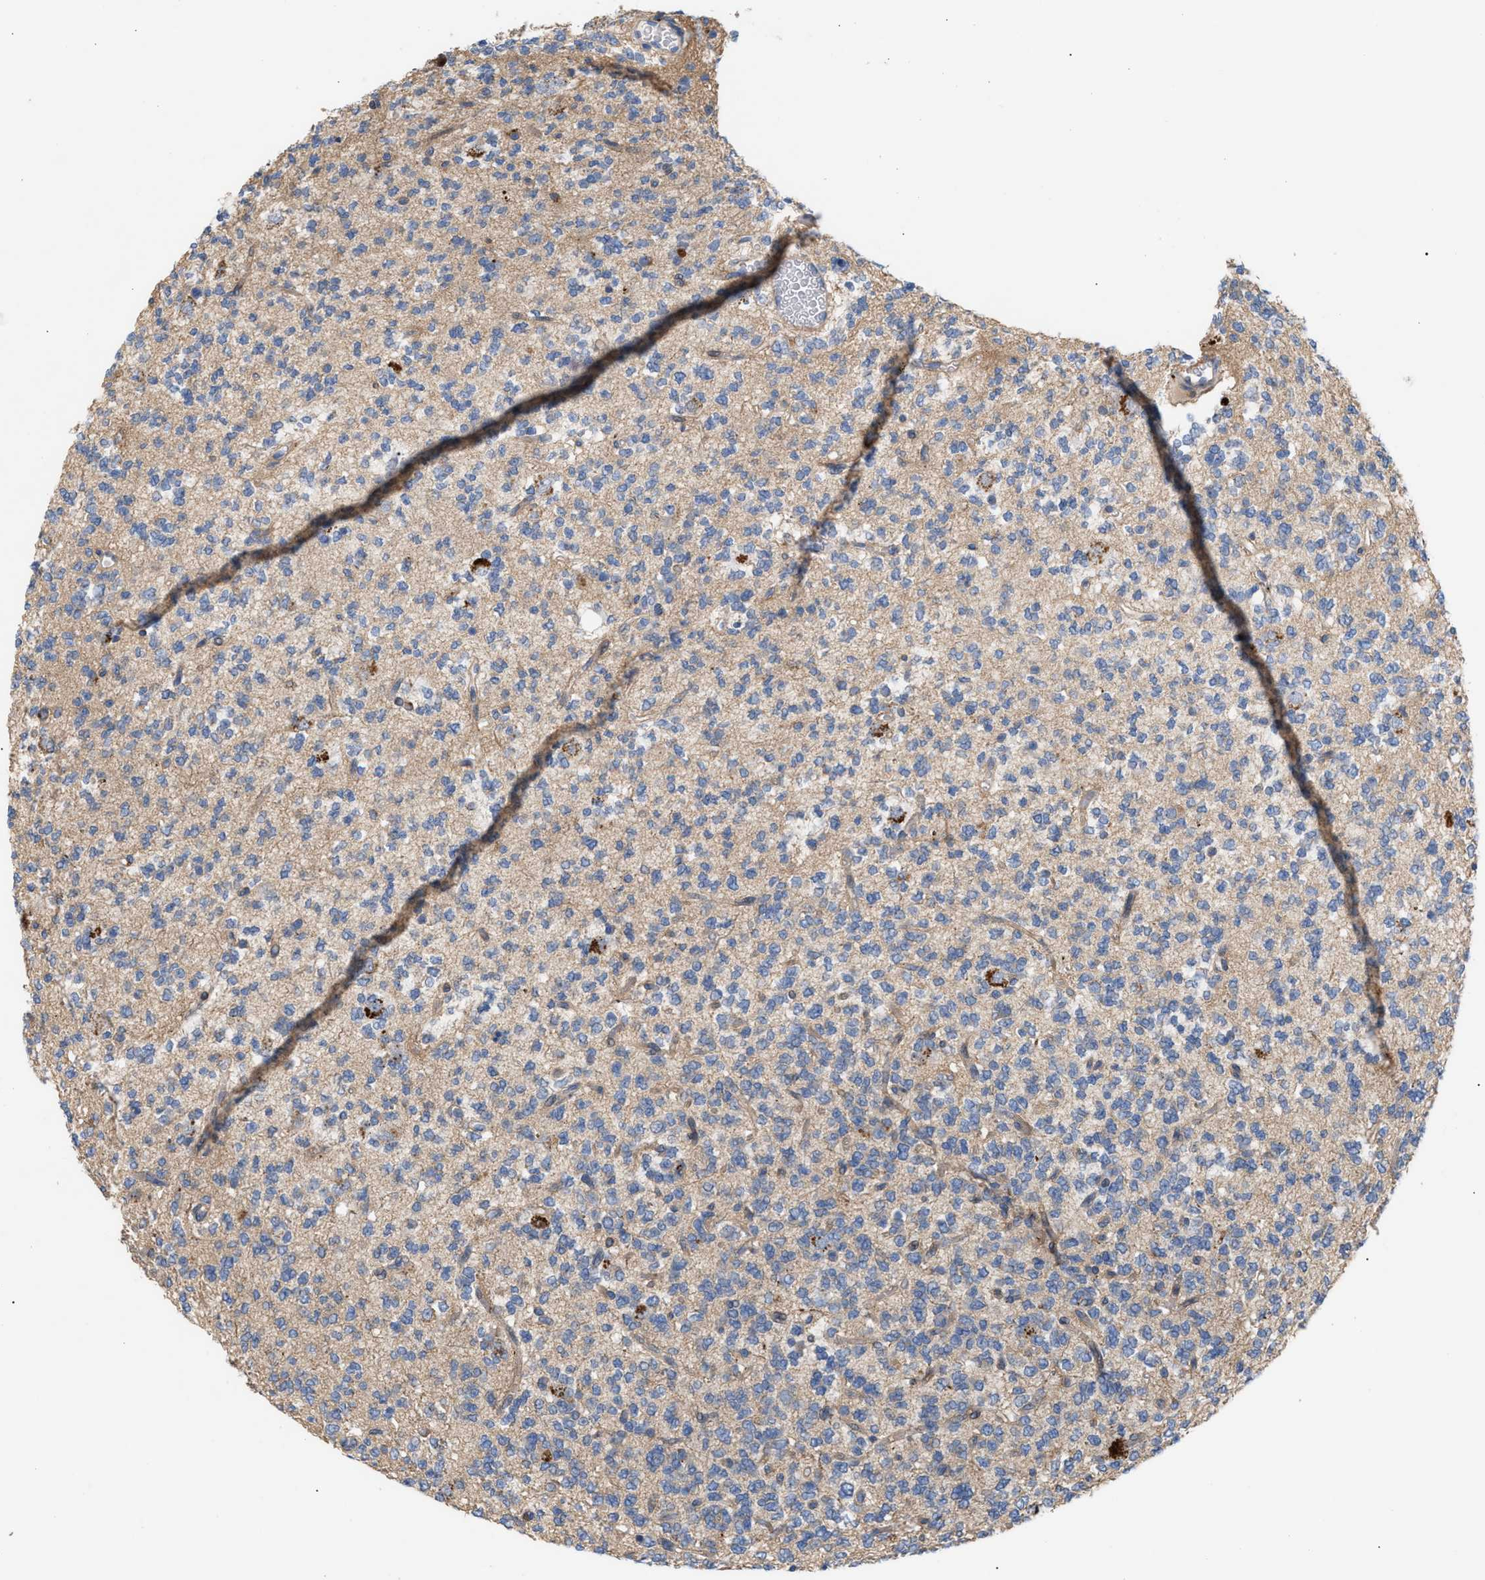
{"staining": {"intensity": "weak", "quantity": "<25%", "location": "cytoplasmic/membranous"}, "tissue": "glioma", "cell_type": "Tumor cells", "image_type": "cancer", "snomed": [{"axis": "morphology", "description": "Glioma, malignant, Low grade"}, {"axis": "topography", "description": "Brain"}], "caption": "A high-resolution photomicrograph shows immunohistochemistry staining of glioma, which reveals no significant expression in tumor cells.", "gene": "MBTD1", "patient": {"sex": "male", "age": 38}}